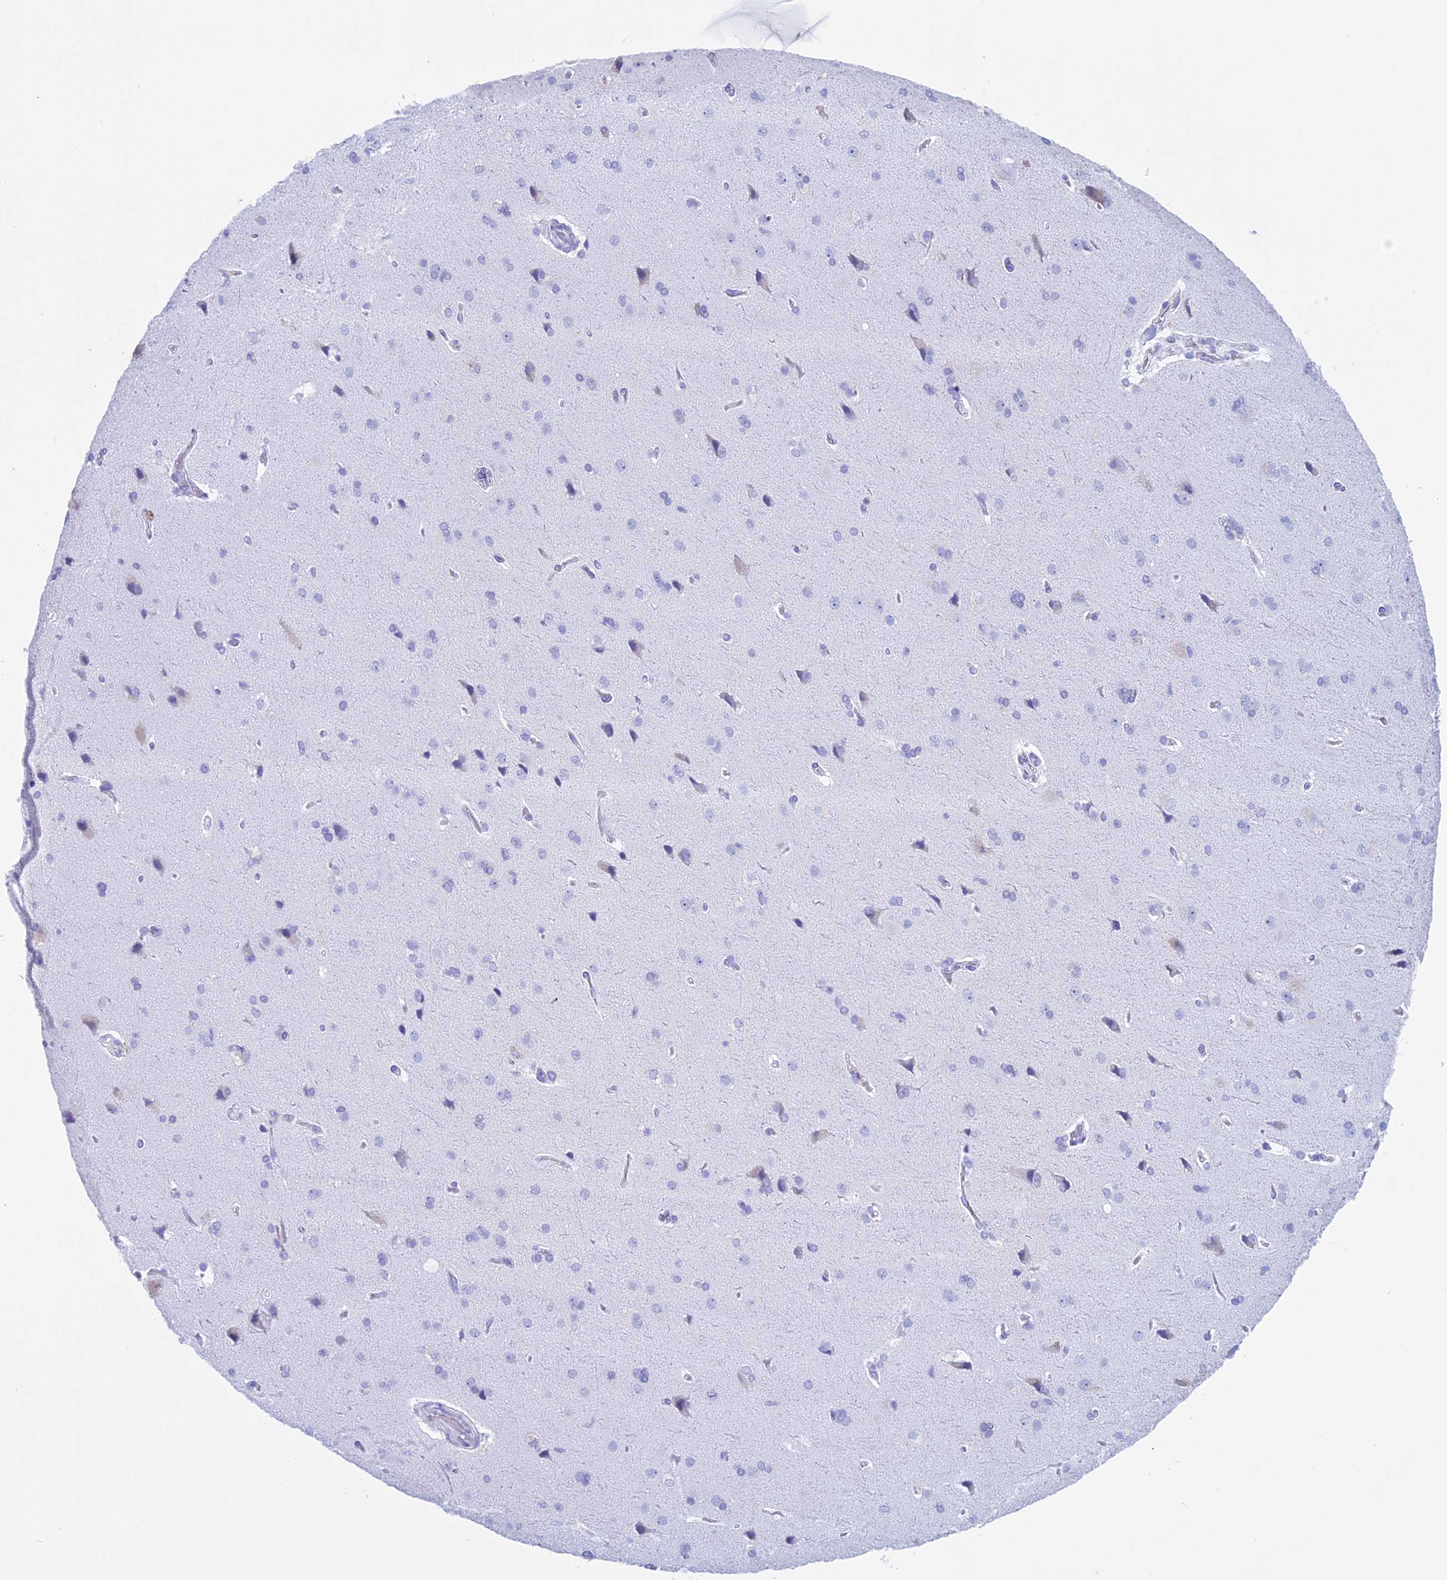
{"staining": {"intensity": "negative", "quantity": "none", "location": "none"}, "tissue": "cerebral cortex", "cell_type": "Endothelial cells", "image_type": "normal", "snomed": [{"axis": "morphology", "description": "Normal tissue, NOS"}, {"axis": "topography", "description": "Cerebral cortex"}], "caption": "Immunohistochemistry (IHC) histopathology image of normal cerebral cortex stained for a protein (brown), which displays no staining in endothelial cells. The staining was performed using DAB to visualize the protein expression in brown, while the nuclei were stained in blue with hematoxylin (Magnification: 20x).", "gene": "KCTD21", "patient": {"sex": "male", "age": 62}}